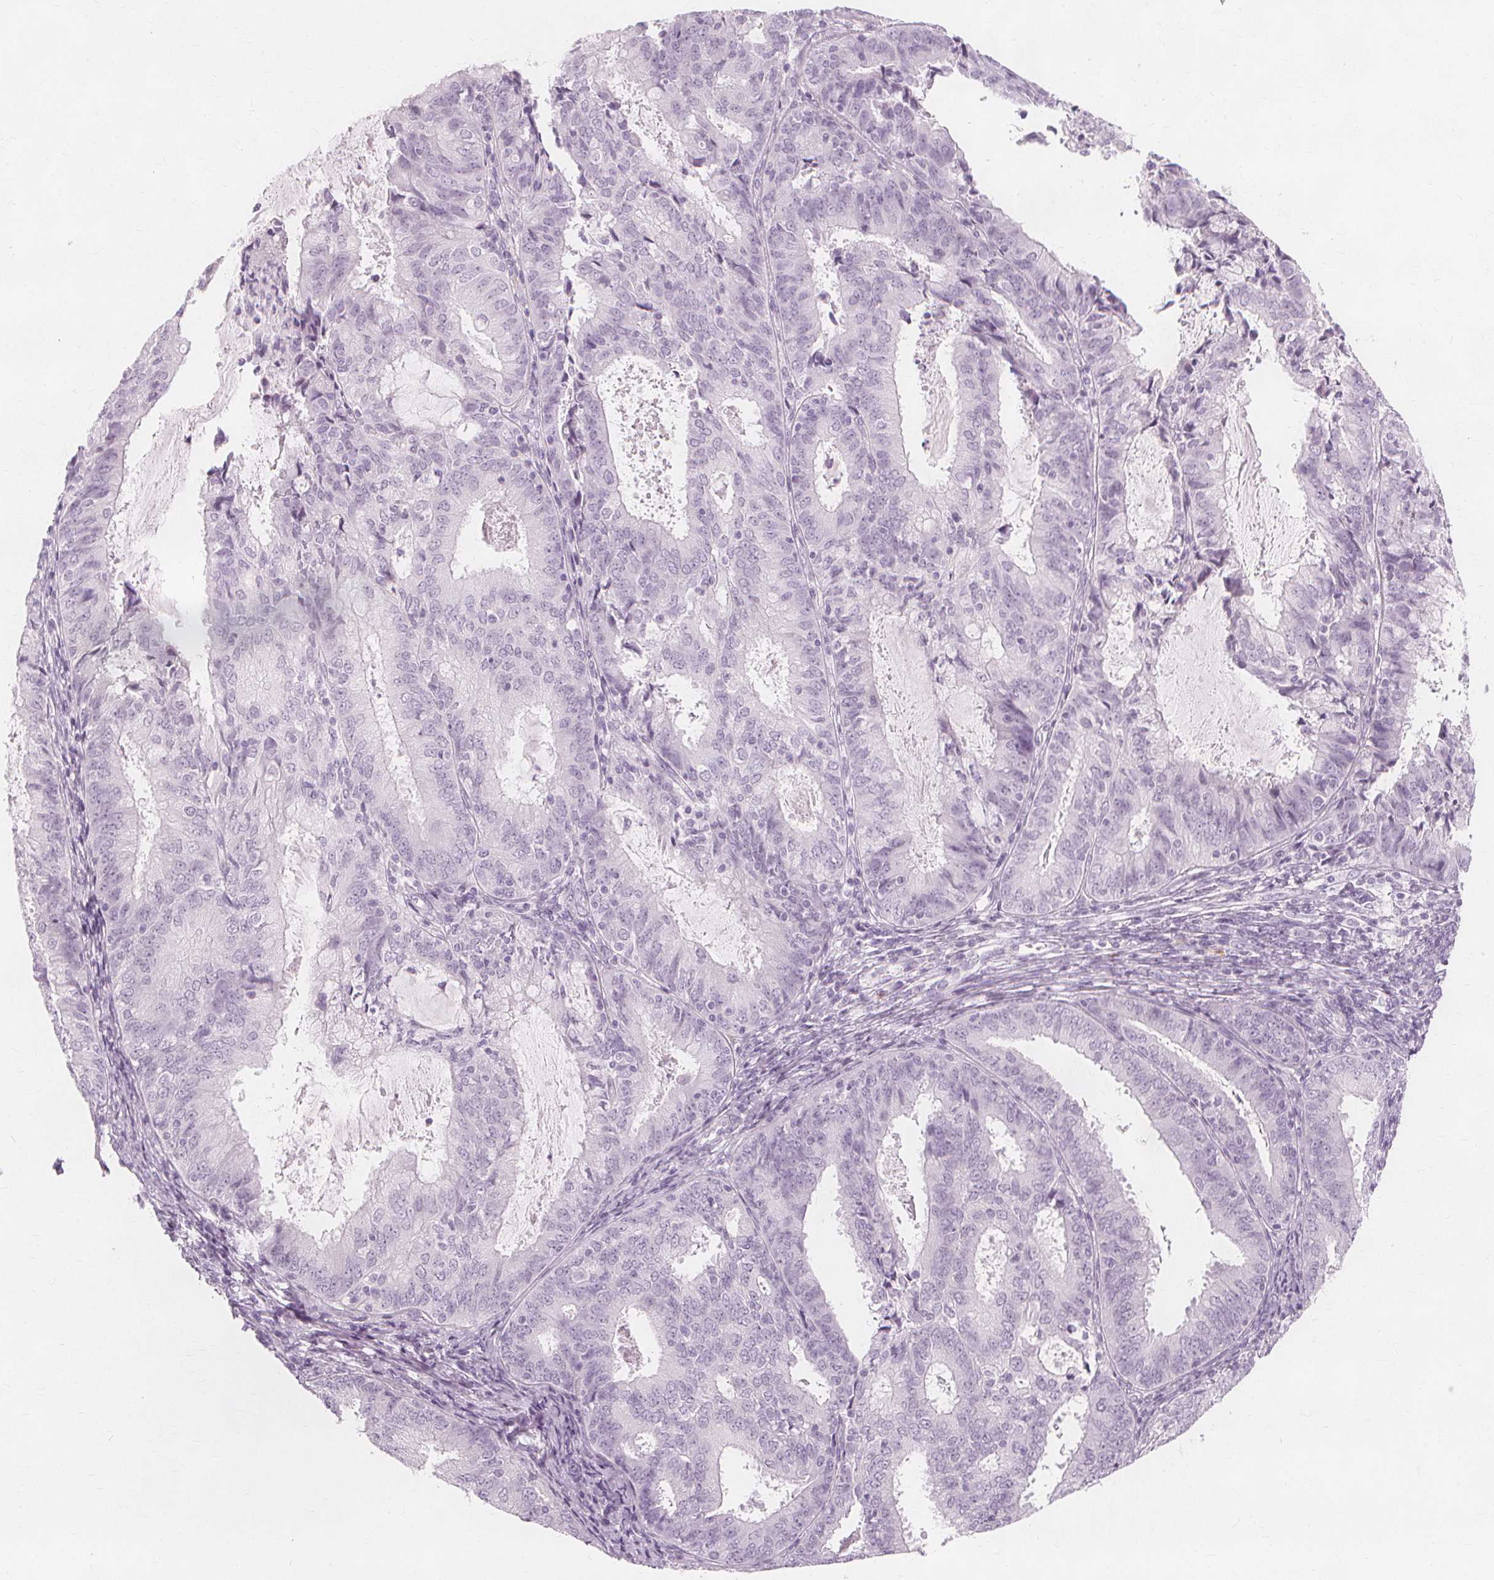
{"staining": {"intensity": "negative", "quantity": "none", "location": "none"}, "tissue": "endometrial cancer", "cell_type": "Tumor cells", "image_type": "cancer", "snomed": [{"axis": "morphology", "description": "Adenocarcinoma, NOS"}, {"axis": "topography", "description": "Endometrium"}], "caption": "High power microscopy histopathology image of an immunohistochemistry histopathology image of endometrial cancer, revealing no significant positivity in tumor cells. (DAB (3,3'-diaminobenzidine) IHC with hematoxylin counter stain).", "gene": "TFF1", "patient": {"sex": "female", "age": 57}}